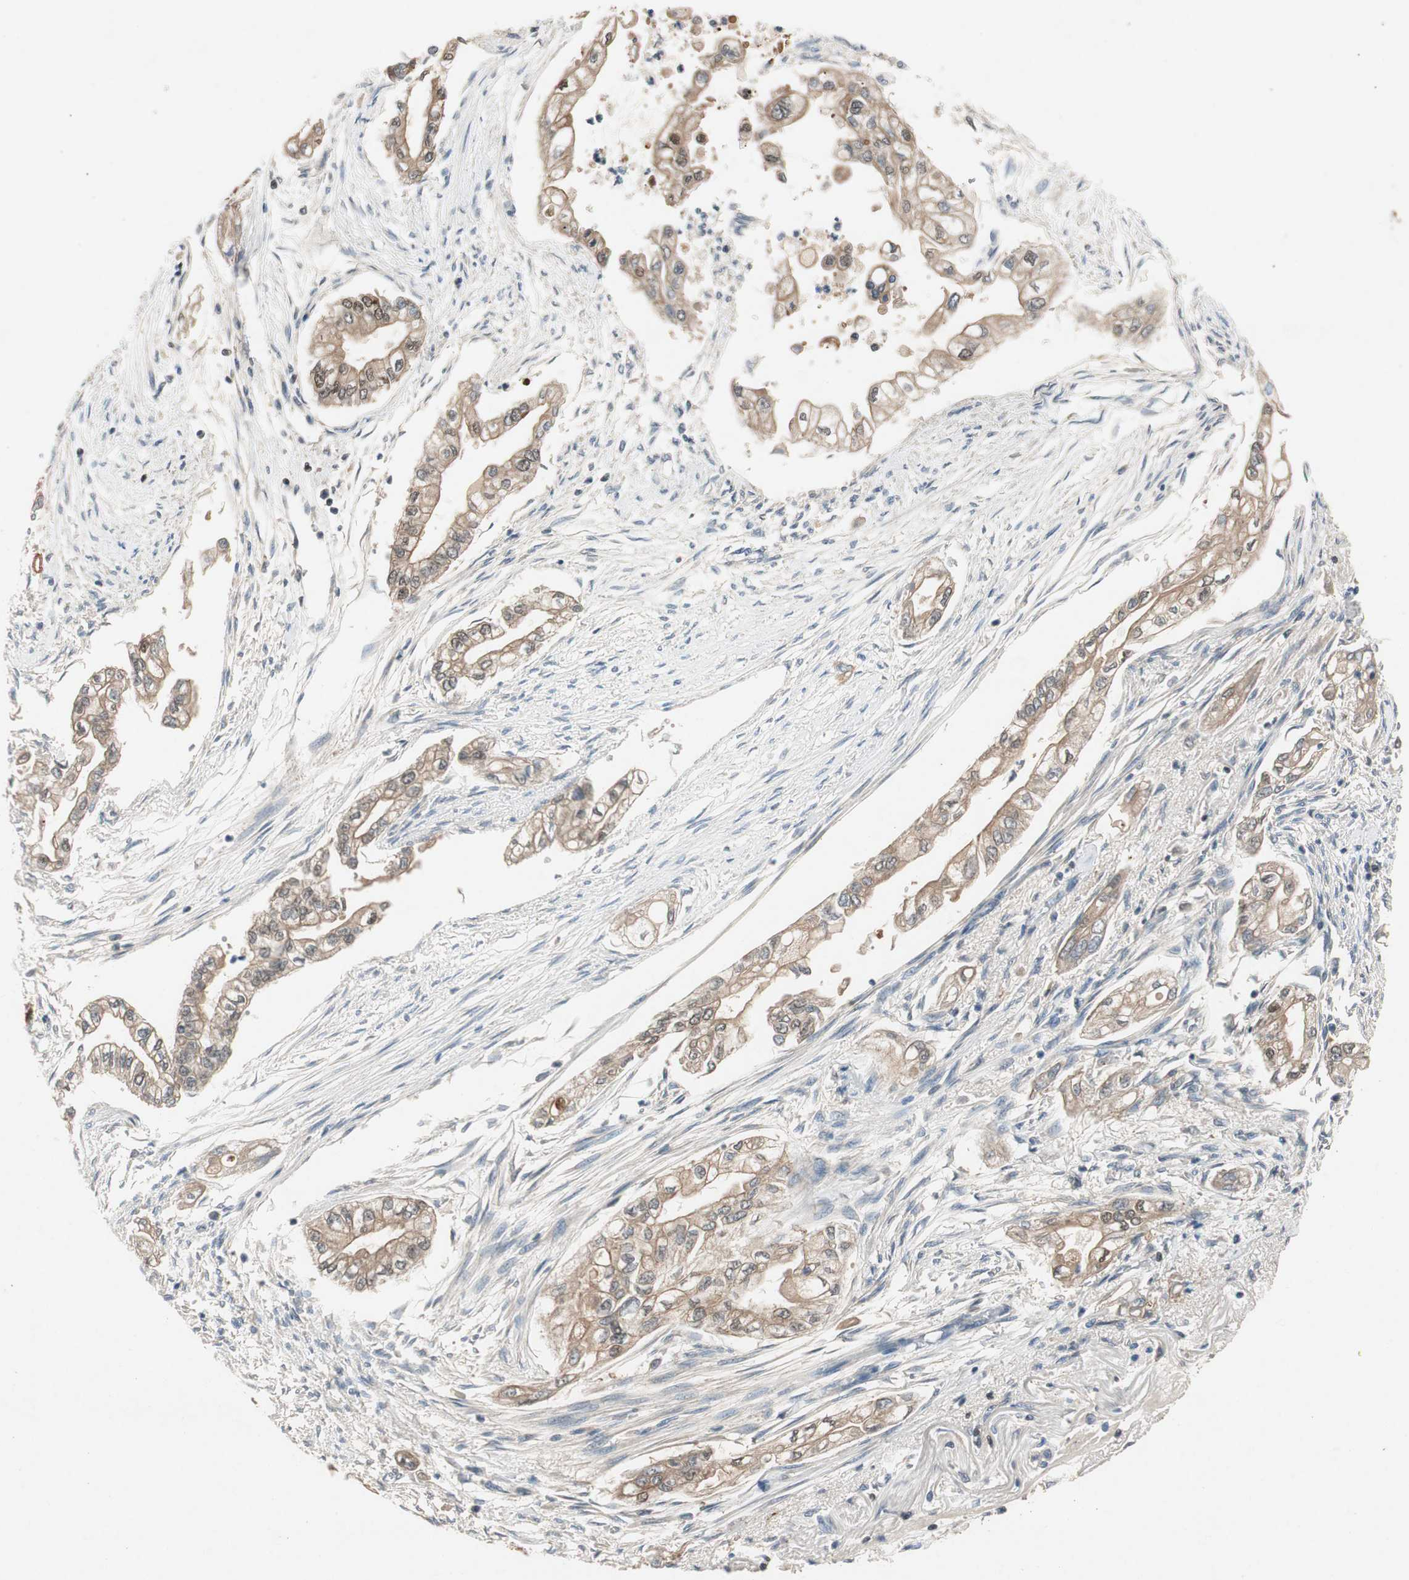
{"staining": {"intensity": "weak", "quantity": ">75%", "location": "cytoplasmic/membranous,nuclear"}, "tissue": "pancreatic cancer", "cell_type": "Tumor cells", "image_type": "cancer", "snomed": [{"axis": "morphology", "description": "Normal tissue, NOS"}, {"axis": "topography", "description": "Pancreas"}], "caption": "Immunohistochemical staining of pancreatic cancer shows low levels of weak cytoplasmic/membranous and nuclear protein positivity in about >75% of tumor cells.", "gene": "SERPINB5", "patient": {"sex": "male", "age": 42}}